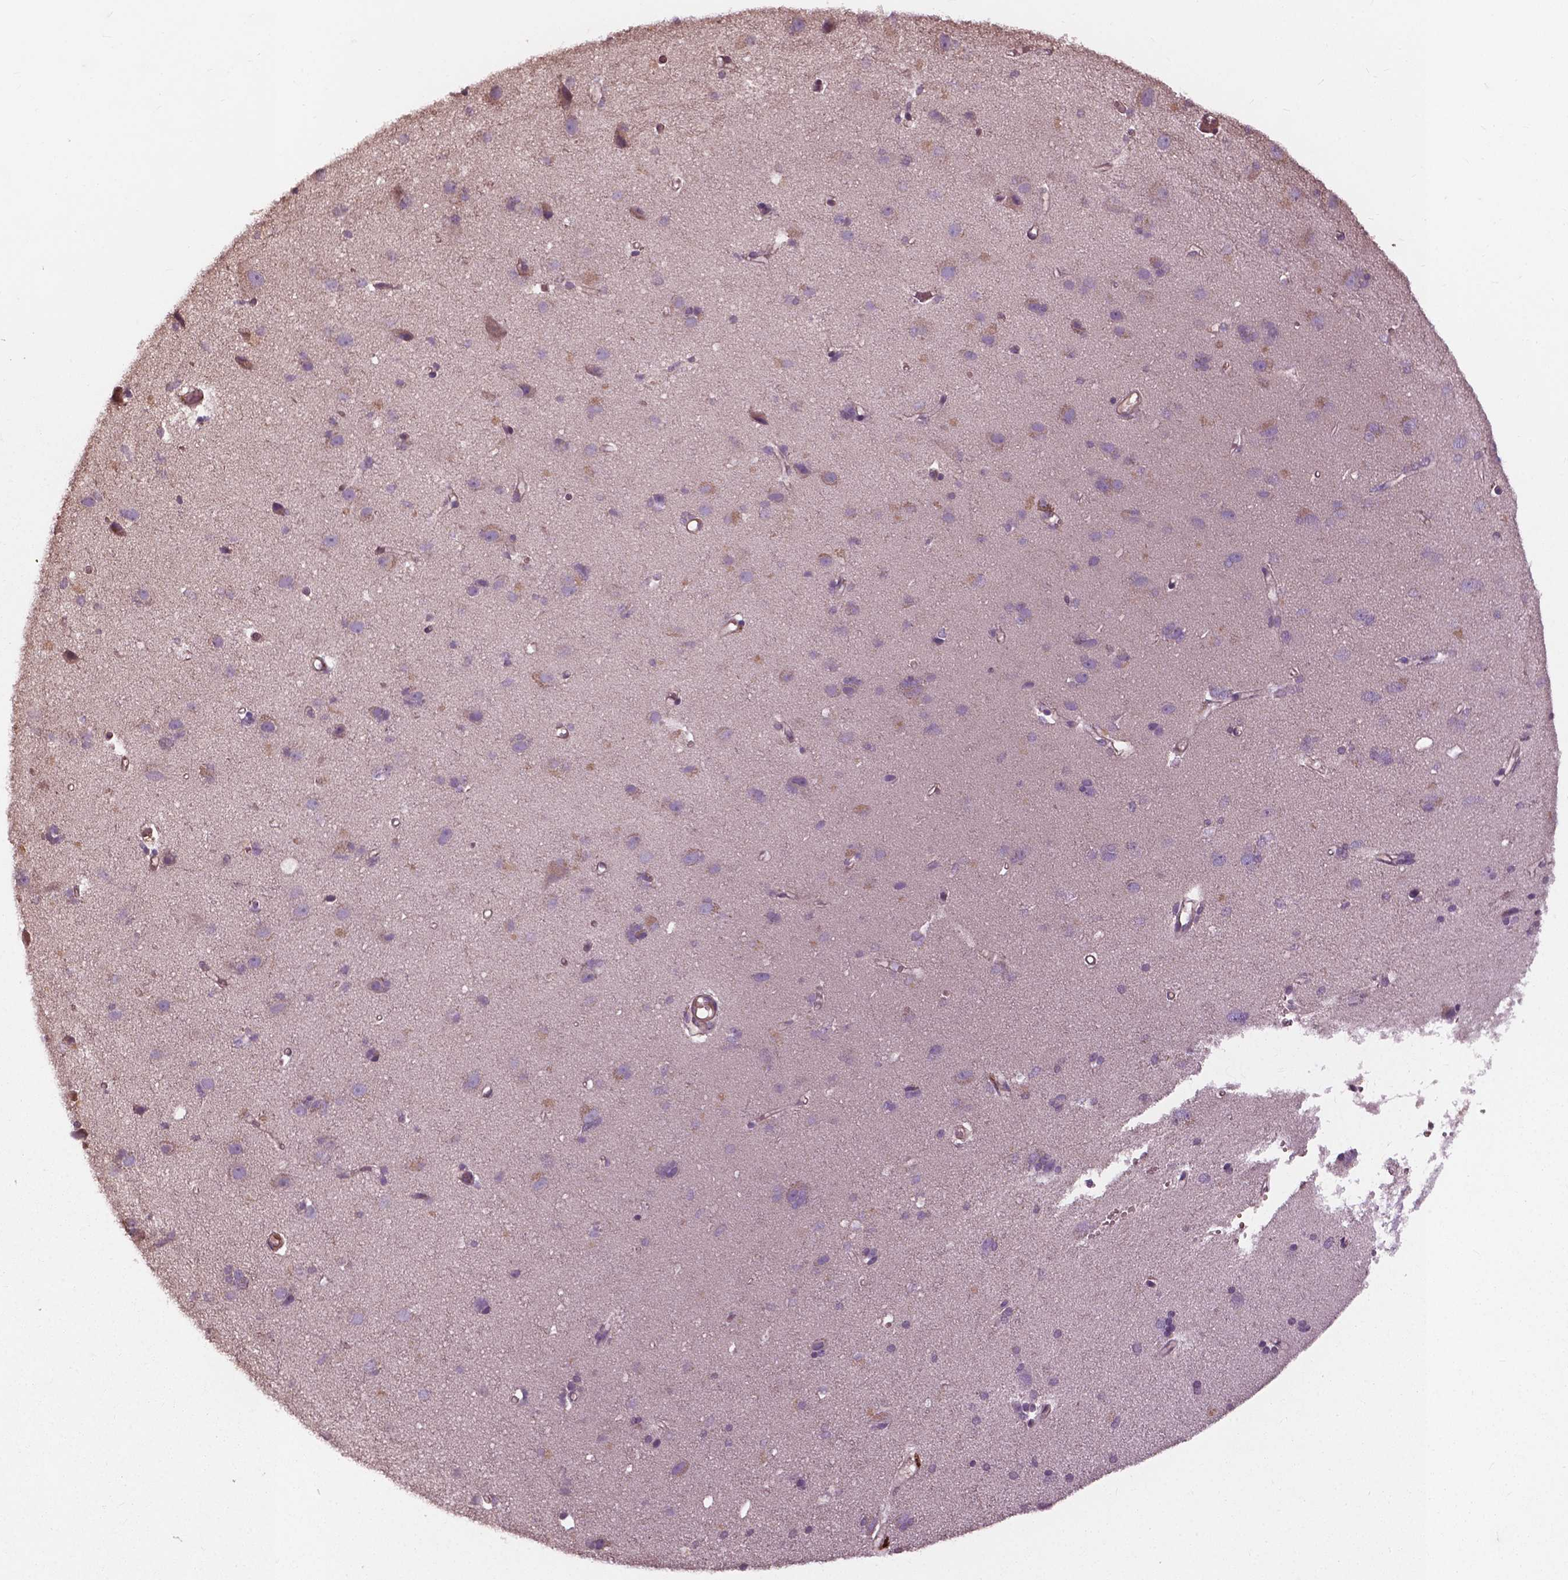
{"staining": {"intensity": "weak", "quantity": "25%-75%", "location": "cytoplasmic/membranous"}, "tissue": "cerebral cortex", "cell_type": "Endothelial cells", "image_type": "normal", "snomed": [{"axis": "morphology", "description": "Normal tissue, NOS"}, {"axis": "morphology", "description": "Glioma, malignant, High grade"}, {"axis": "topography", "description": "Cerebral cortex"}], "caption": "Immunohistochemistry (IHC) micrograph of unremarkable cerebral cortex: cerebral cortex stained using immunohistochemistry (IHC) shows low levels of weak protein expression localized specifically in the cytoplasmic/membranous of endothelial cells, appearing as a cytoplasmic/membranous brown color.", "gene": "CDC42BPA", "patient": {"sex": "male", "age": 71}}